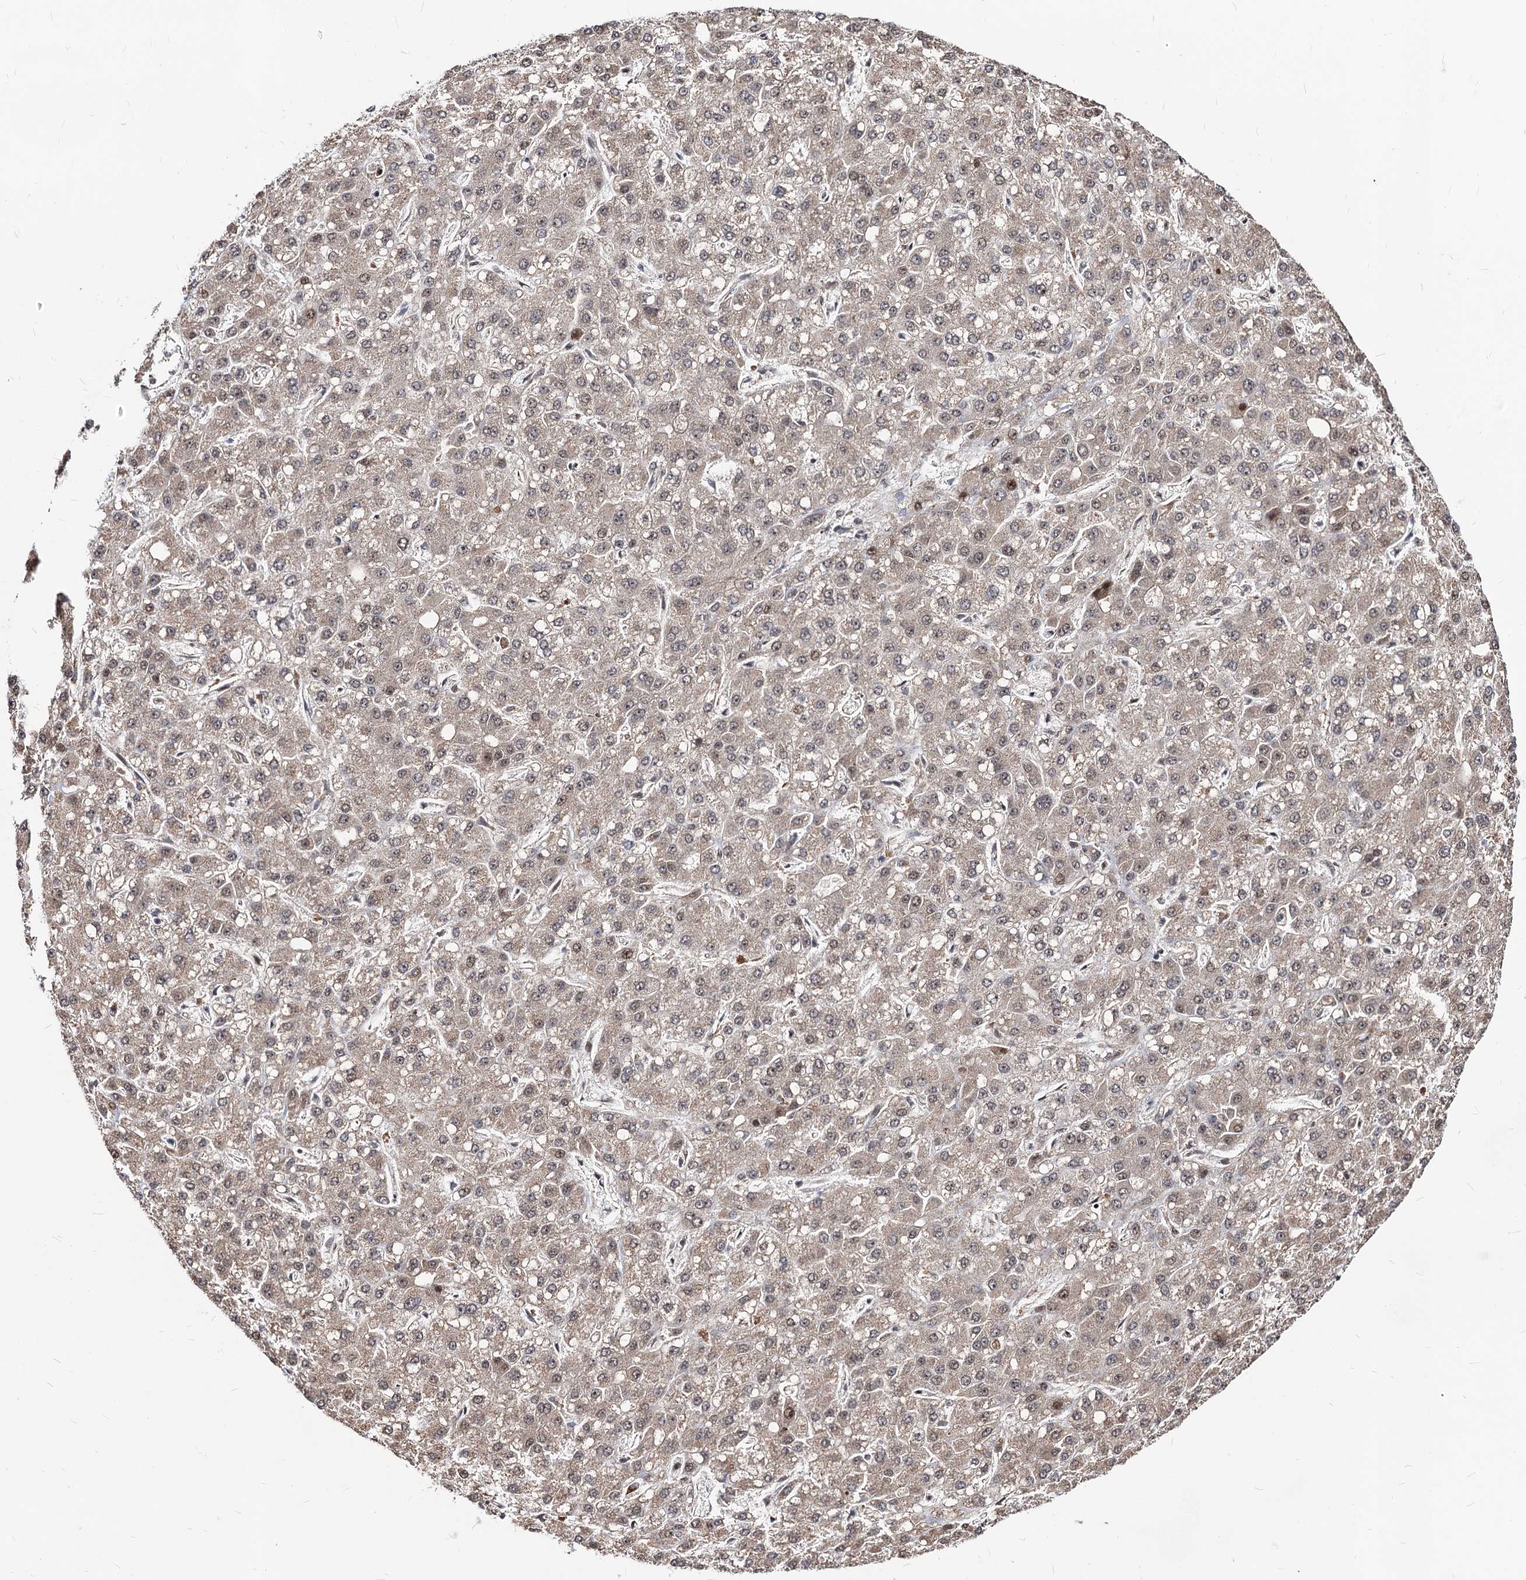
{"staining": {"intensity": "weak", "quantity": ">75%", "location": "cytoplasmic/membranous,nuclear"}, "tissue": "liver cancer", "cell_type": "Tumor cells", "image_type": "cancer", "snomed": [{"axis": "morphology", "description": "Carcinoma, Hepatocellular, NOS"}, {"axis": "topography", "description": "Liver"}], "caption": "Brown immunohistochemical staining in human liver hepatocellular carcinoma demonstrates weak cytoplasmic/membranous and nuclear positivity in about >75% of tumor cells. The protein of interest is shown in brown color, while the nuclei are stained blue.", "gene": "SFSWAP", "patient": {"sex": "male", "age": 67}}